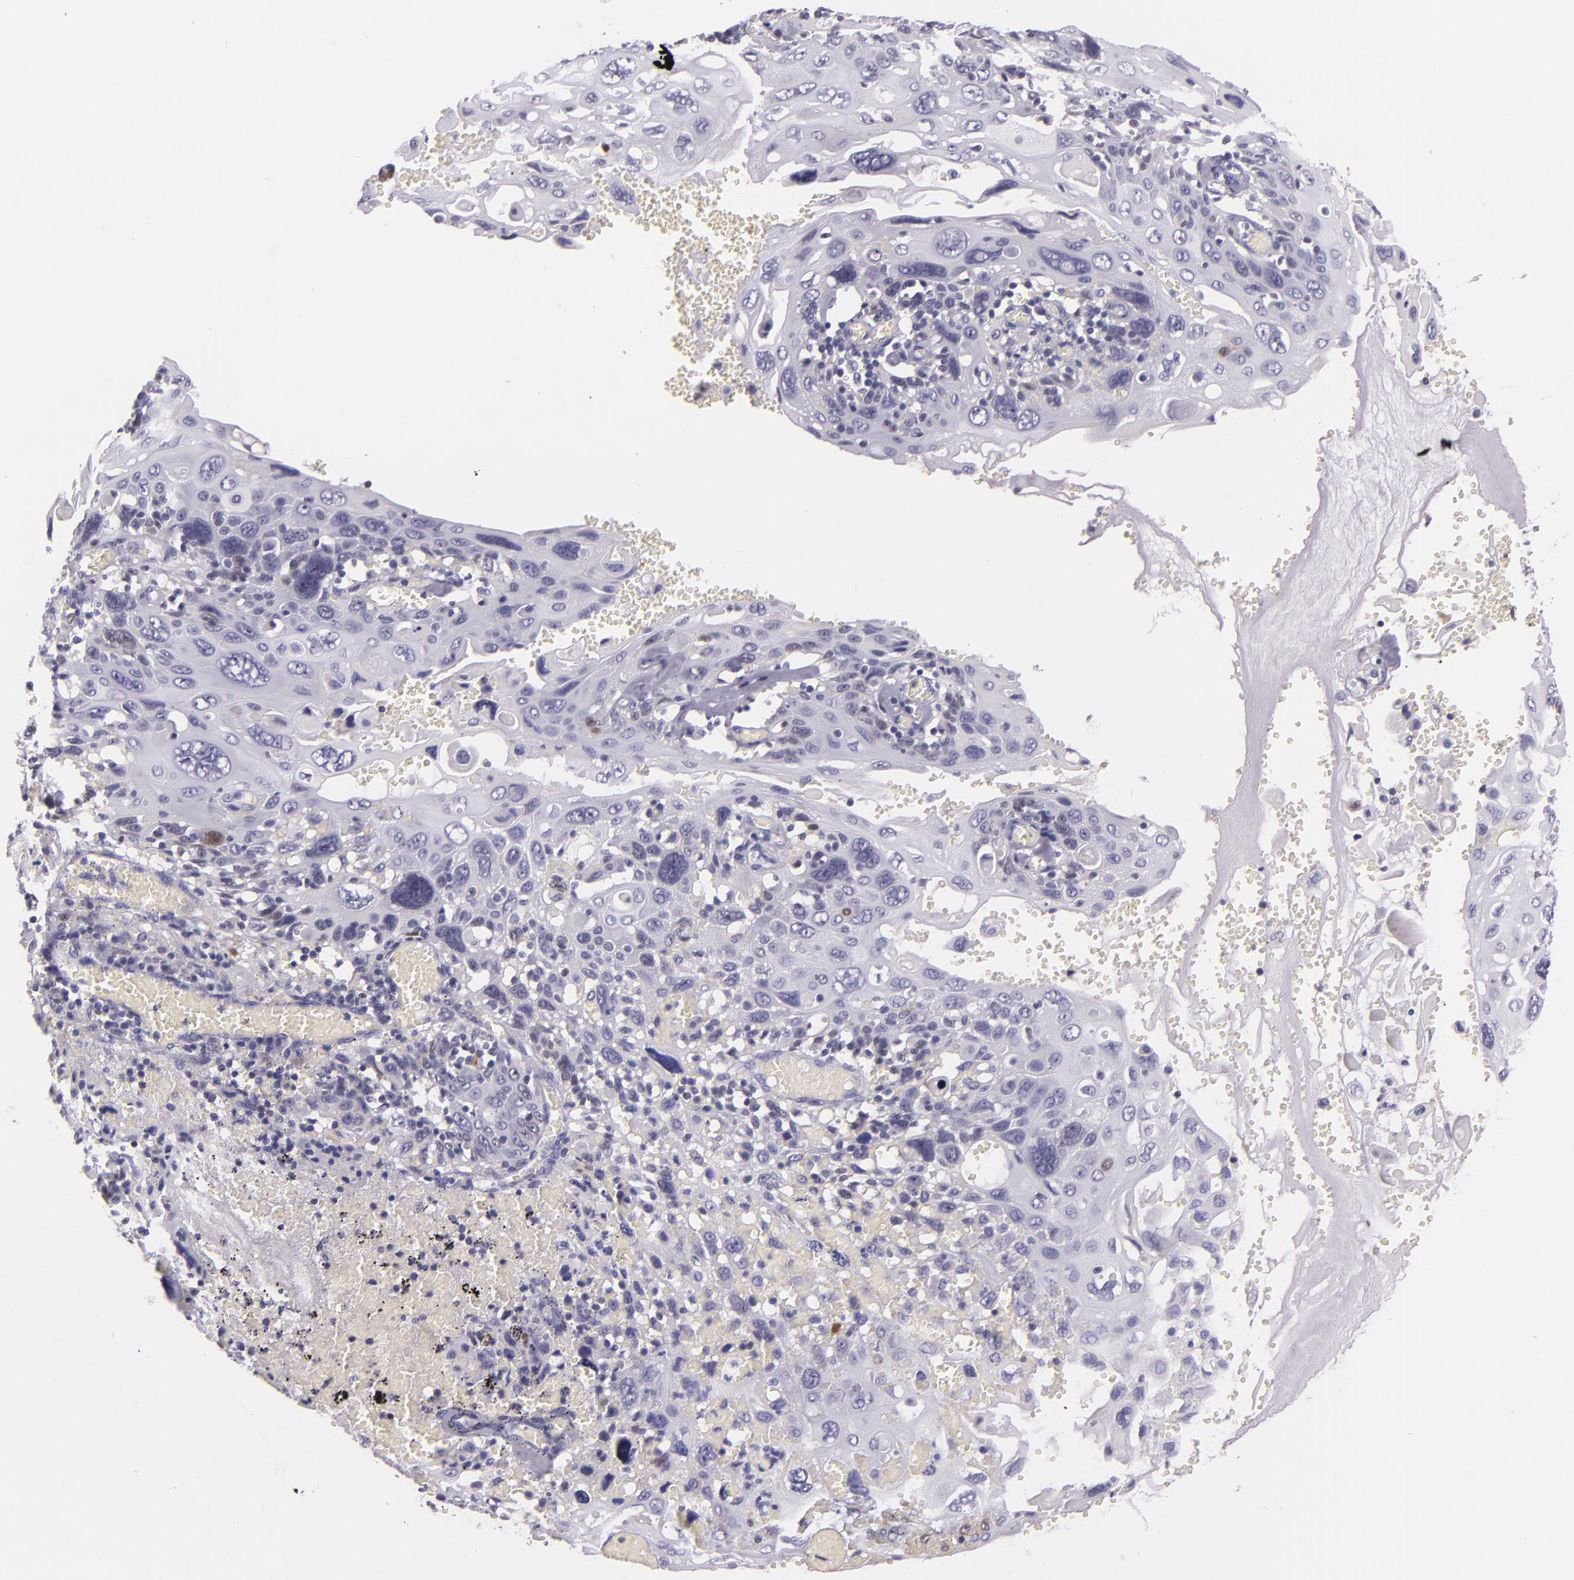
{"staining": {"intensity": "moderate", "quantity": "<25%", "location": "nuclear"}, "tissue": "cervical cancer", "cell_type": "Tumor cells", "image_type": "cancer", "snomed": [{"axis": "morphology", "description": "Squamous cell carcinoma, NOS"}, {"axis": "topography", "description": "Cervix"}], "caption": "Immunohistochemistry histopathology image of human cervical cancer stained for a protein (brown), which reveals low levels of moderate nuclear positivity in approximately <25% of tumor cells.", "gene": "MT1A", "patient": {"sex": "female", "age": 54}}